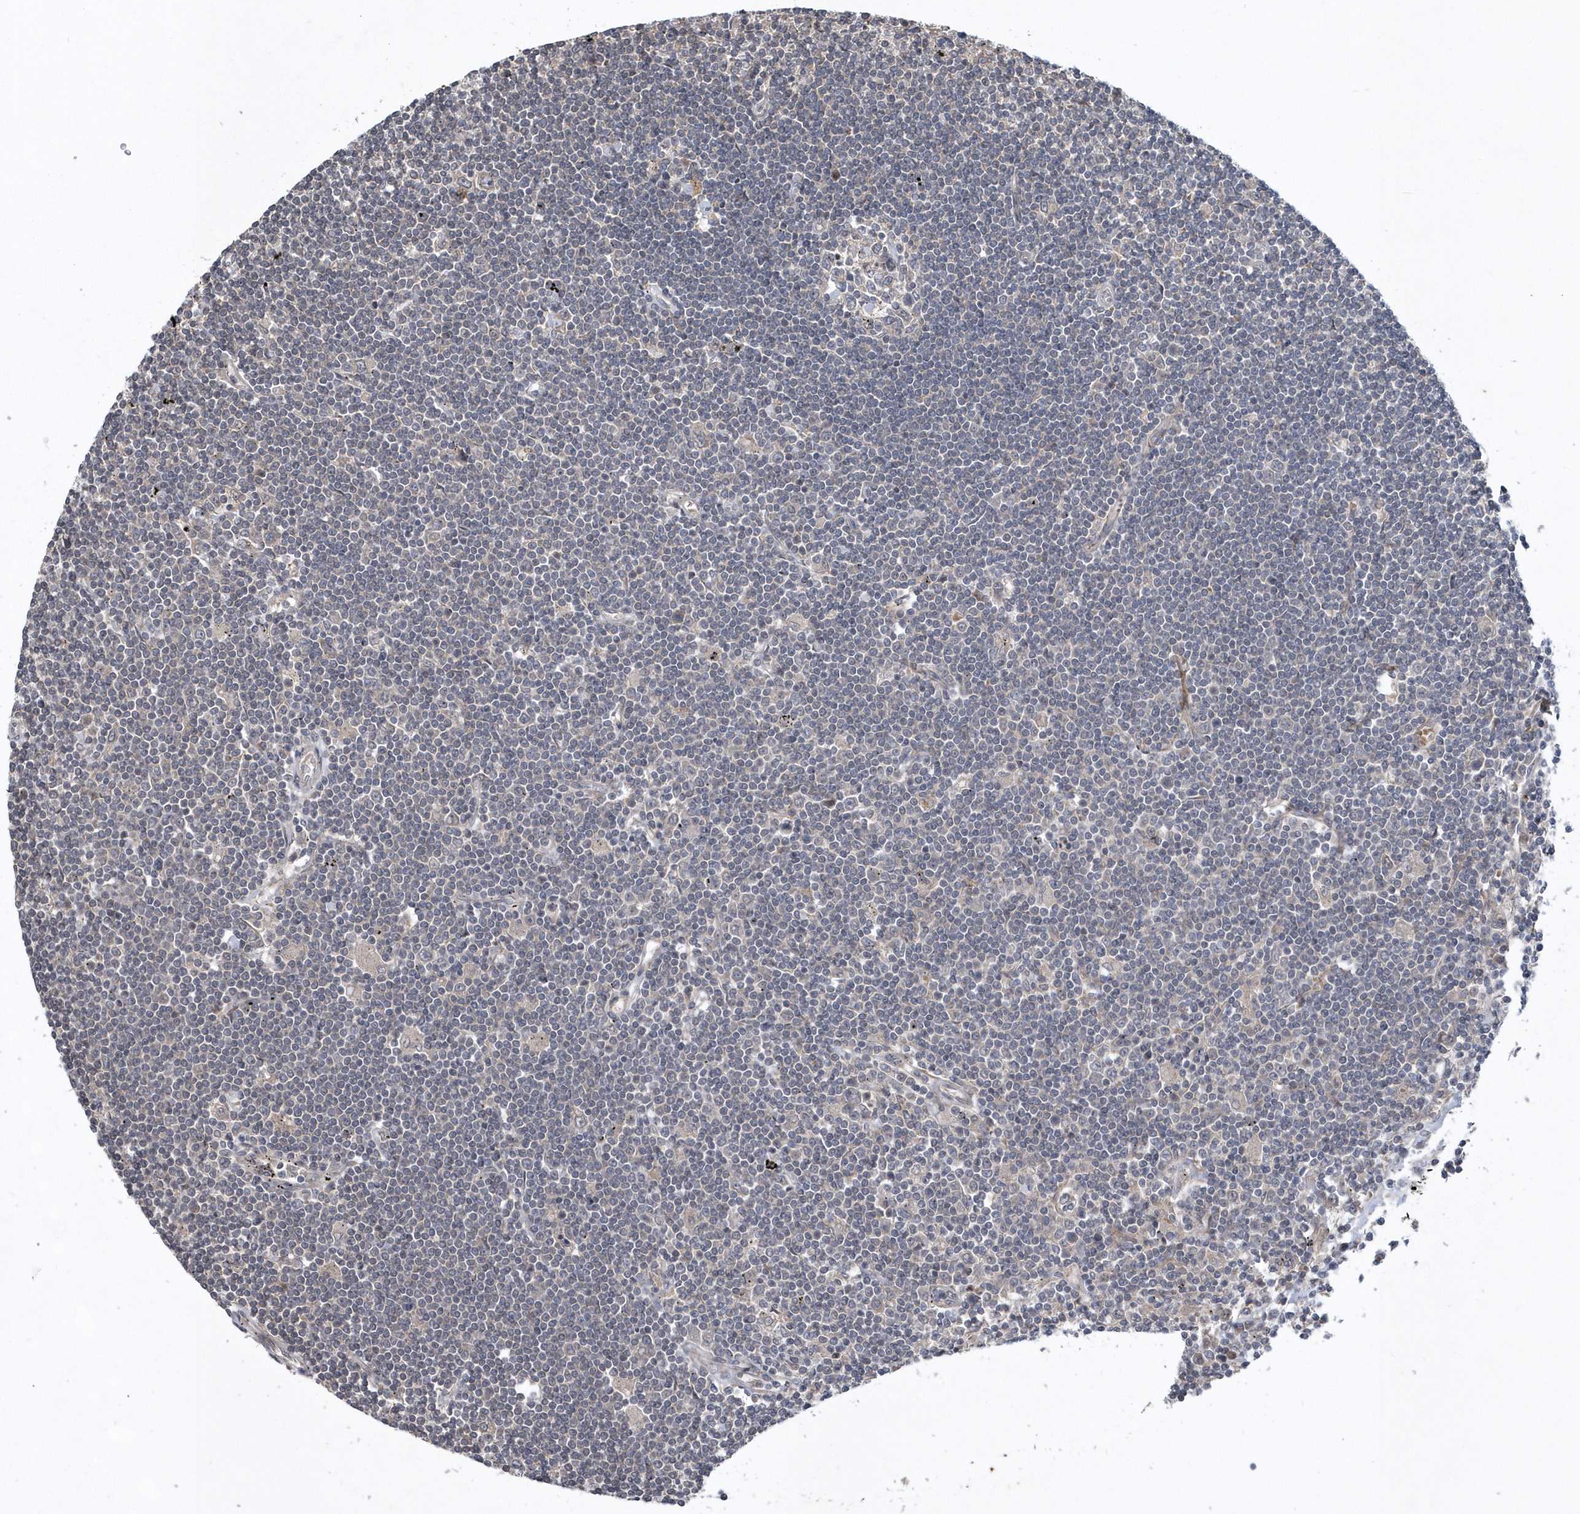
{"staining": {"intensity": "negative", "quantity": "none", "location": "none"}, "tissue": "lymphoma", "cell_type": "Tumor cells", "image_type": "cancer", "snomed": [{"axis": "morphology", "description": "Malignant lymphoma, non-Hodgkin's type, Low grade"}, {"axis": "topography", "description": "Spleen"}], "caption": "An image of low-grade malignant lymphoma, non-Hodgkin's type stained for a protein shows no brown staining in tumor cells. (DAB immunohistochemistry (IHC) visualized using brightfield microscopy, high magnification).", "gene": "HMGCS1", "patient": {"sex": "male", "age": 76}}